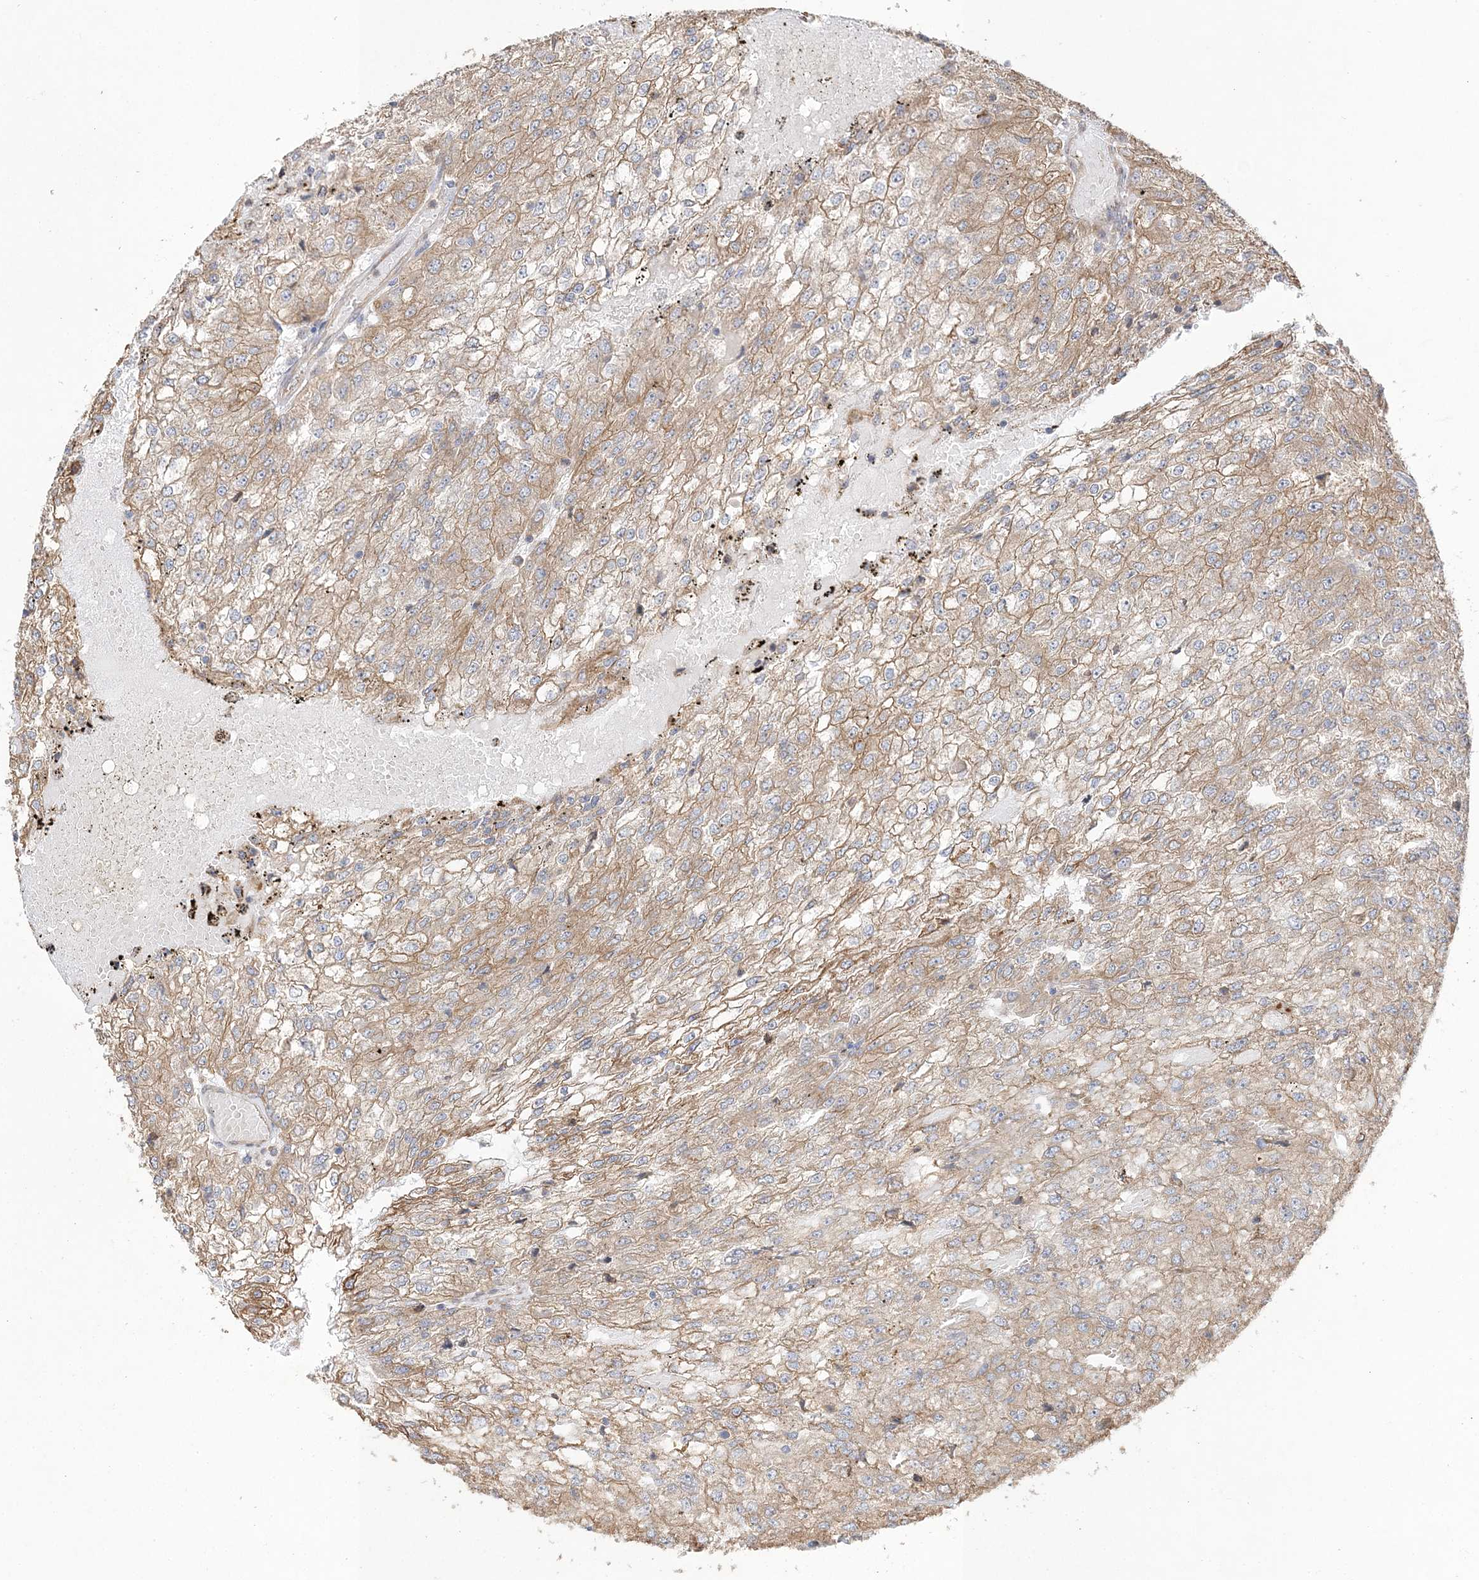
{"staining": {"intensity": "weak", "quantity": ">75%", "location": "cytoplasmic/membranous"}, "tissue": "renal cancer", "cell_type": "Tumor cells", "image_type": "cancer", "snomed": [{"axis": "morphology", "description": "Adenocarcinoma, NOS"}, {"axis": "topography", "description": "Kidney"}], "caption": "Tumor cells exhibit low levels of weak cytoplasmic/membranous positivity in about >75% of cells in human renal adenocarcinoma.", "gene": "ZFYVE16", "patient": {"sex": "female", "age": 54}}